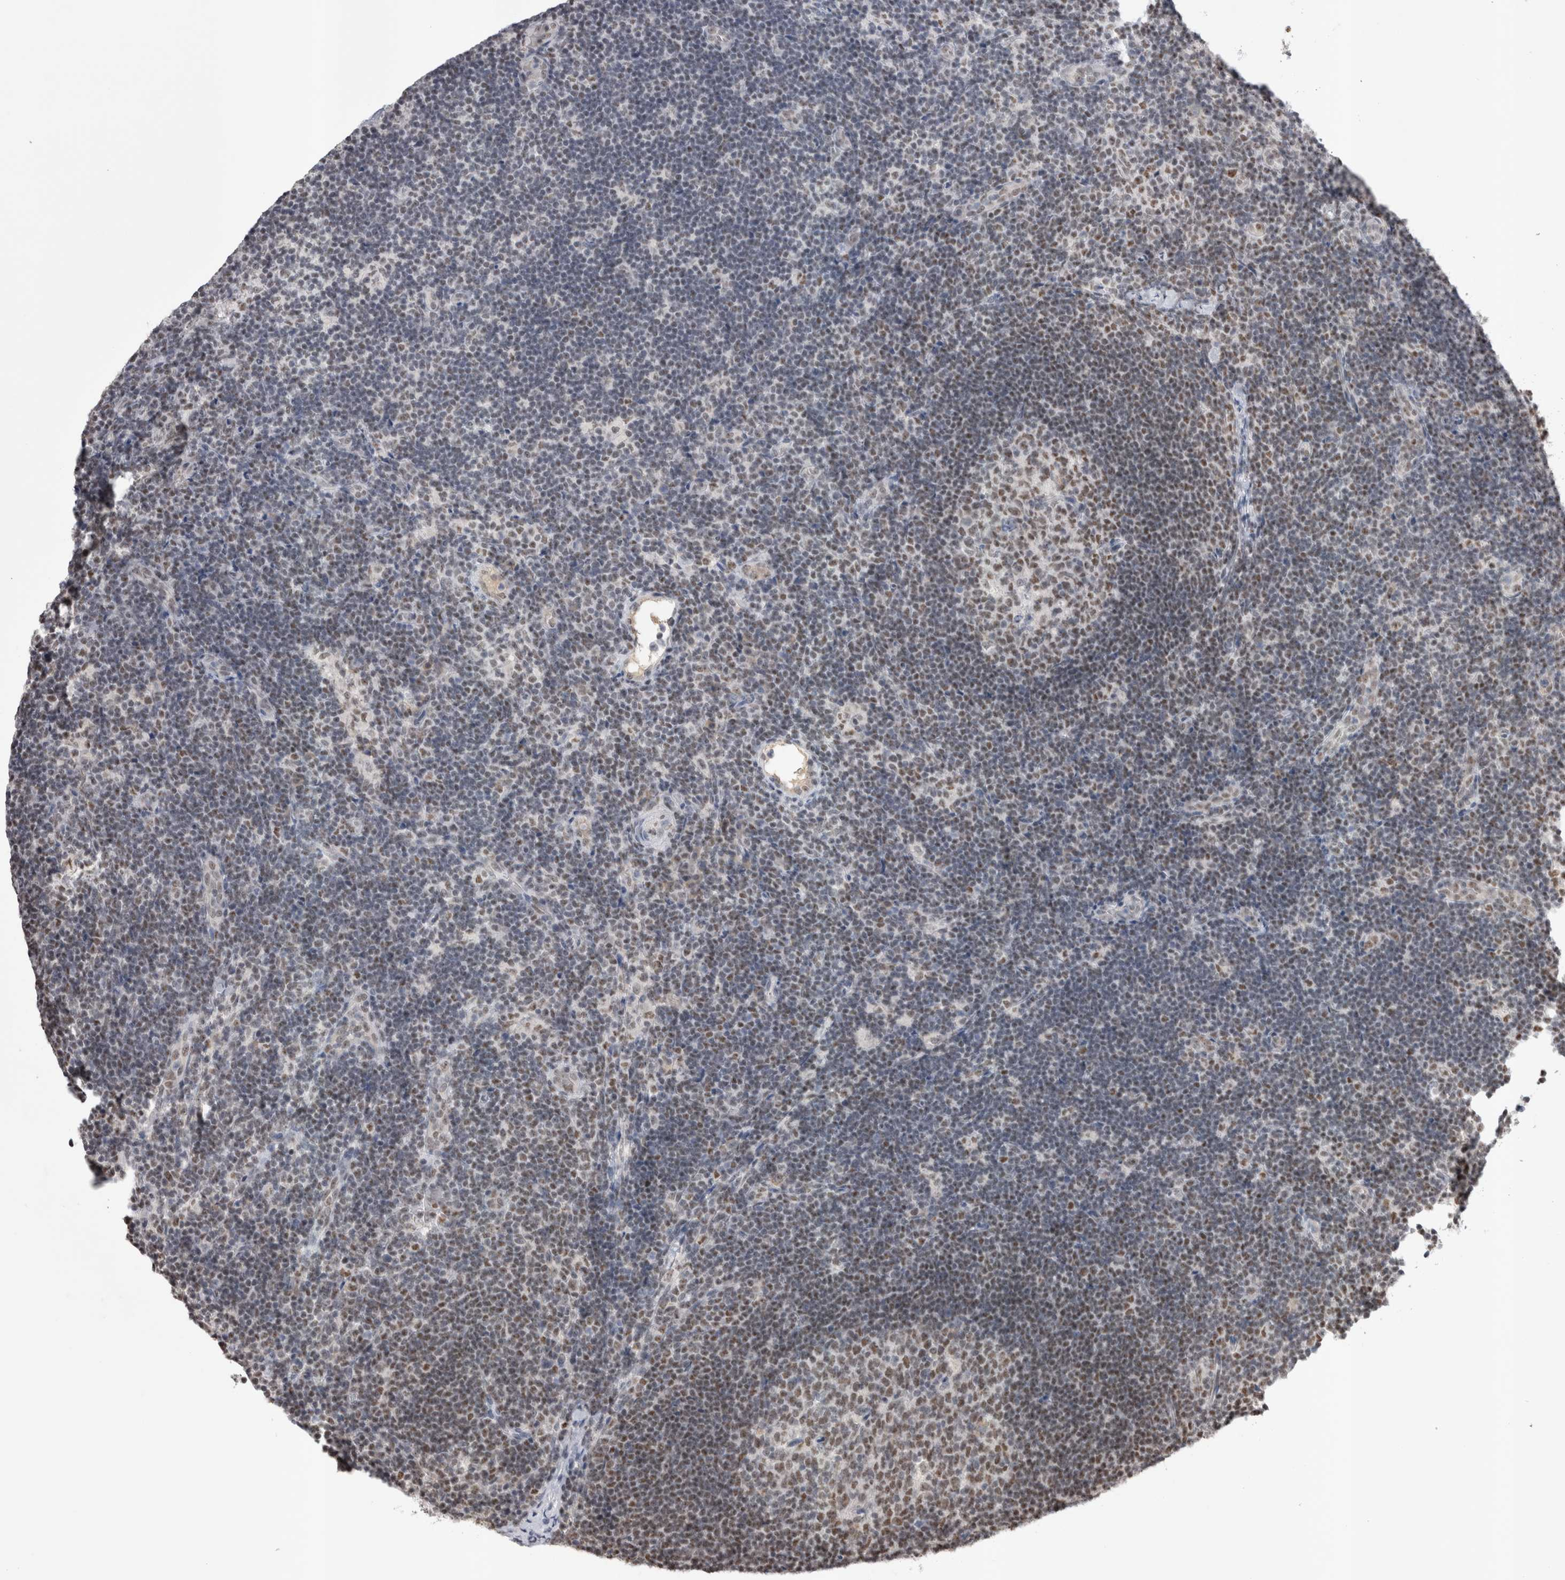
{"staining": {"intensity": "moderate", "quantity": "25%-75%", "location": "nuclear"}, "tissue": "lymph node", "cell_type": "Germinal center cells", "image_type": "normal", "snomed": [{"axis": "morphology", "description": "Normal tissue, NOS"}, {"axis": "topography", "description": "Lymph node"}], "caption": "Protein analysis of unremarkable lymph node shows moderate nuclear expression in approximately 25%-75% of germinal center cells.", "gene": "DAXX", "patient": {"sex": "female", "age": 22}}